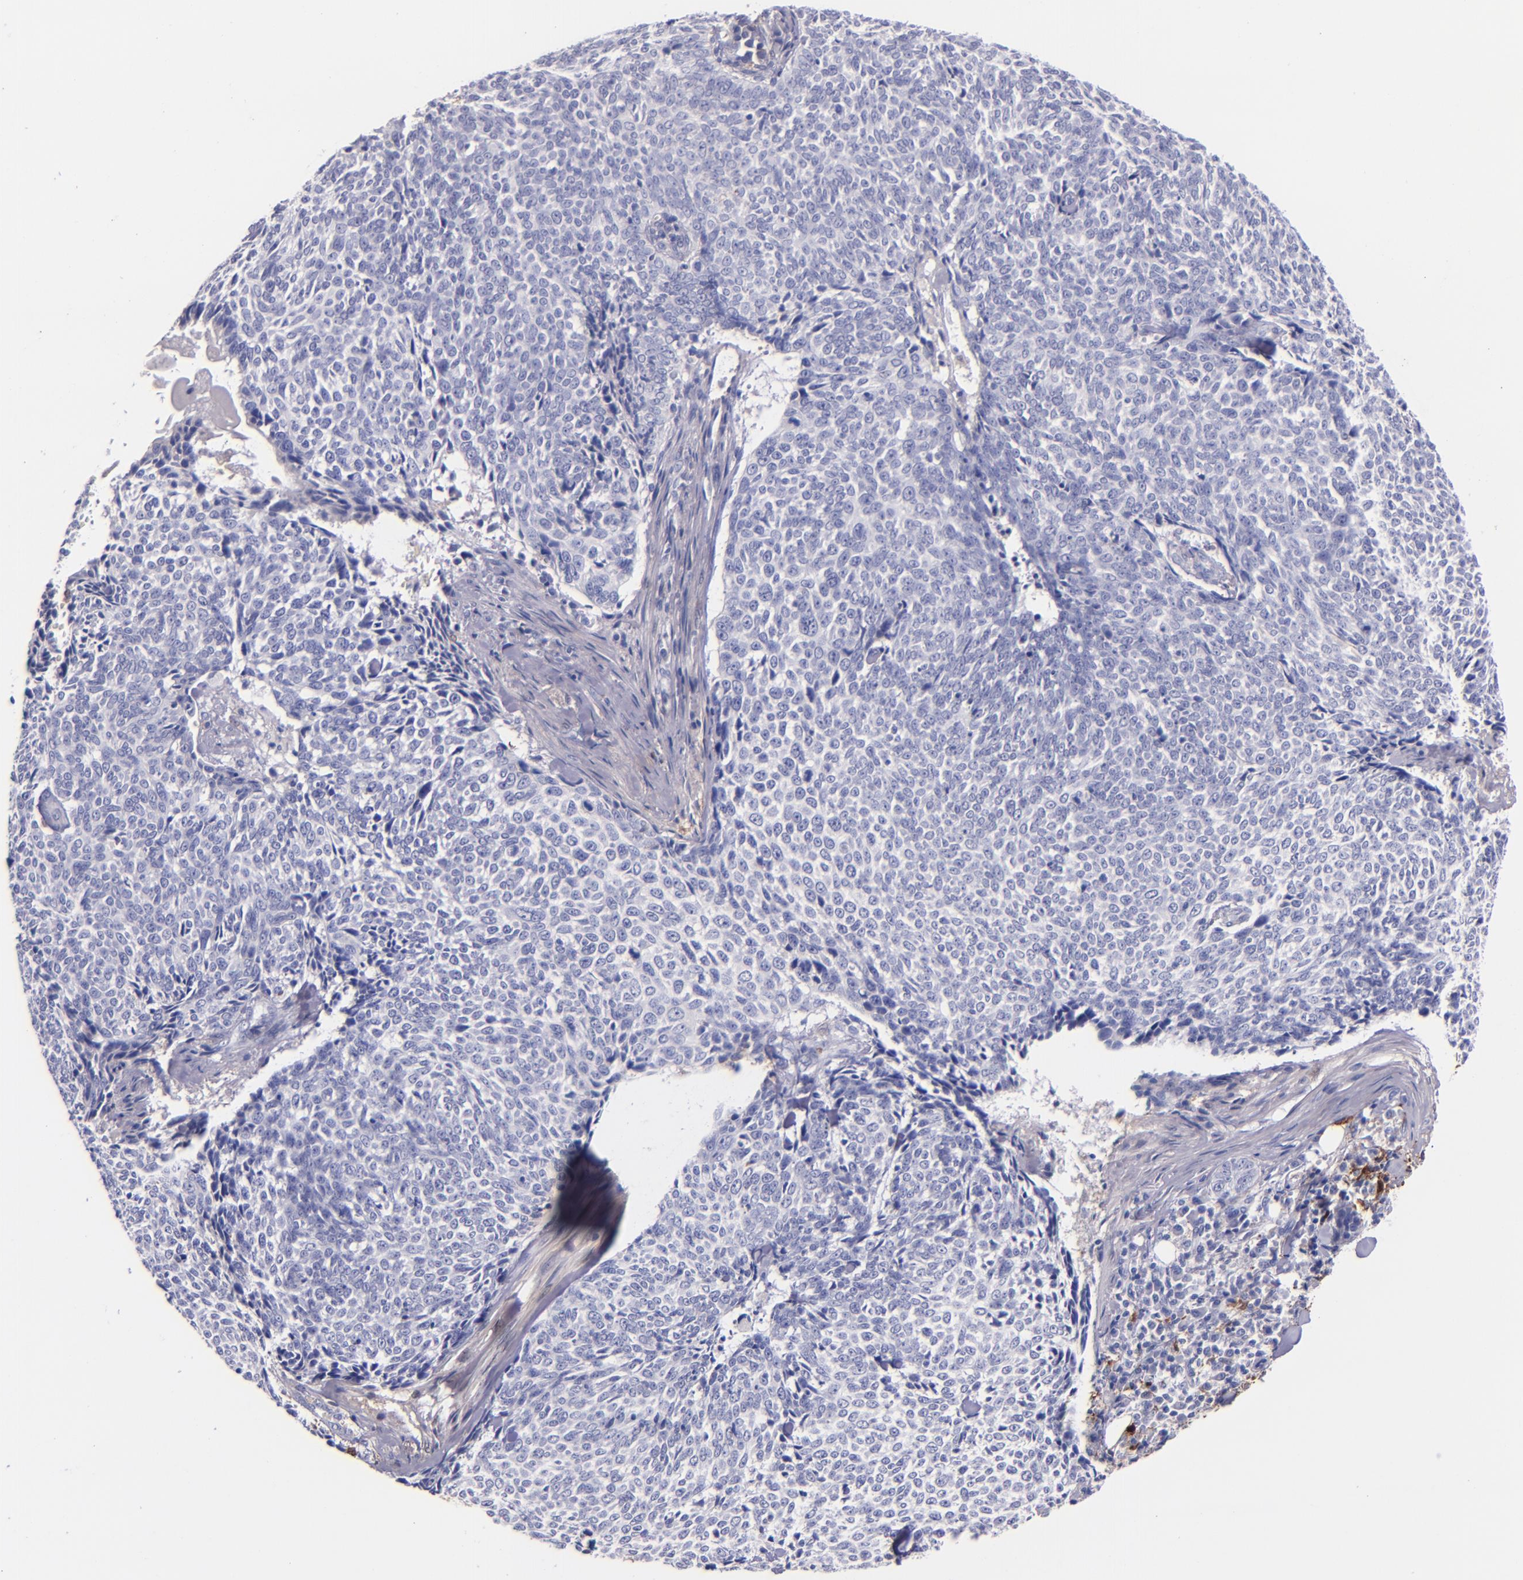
{"staining": {"intensity": "negative", "quantity": "none", "location": "none"}, "tissue": "skin cancer", "cell_type": "Tumor cells", "image_type": "cancer", "snomed": [{"axis": "morphology", "description": "Basal cell carcinoma"}, {"axis": "topography", "description": "Skin"}], "caption": "High magnification brightfield microscopy of skin cancer stained with DAB (brown) and counterstained with hematoxylin (blue): tumor cells show no significant expression.", "gene": "F13A1", "patient": {"sex": "female", "age": 89}}